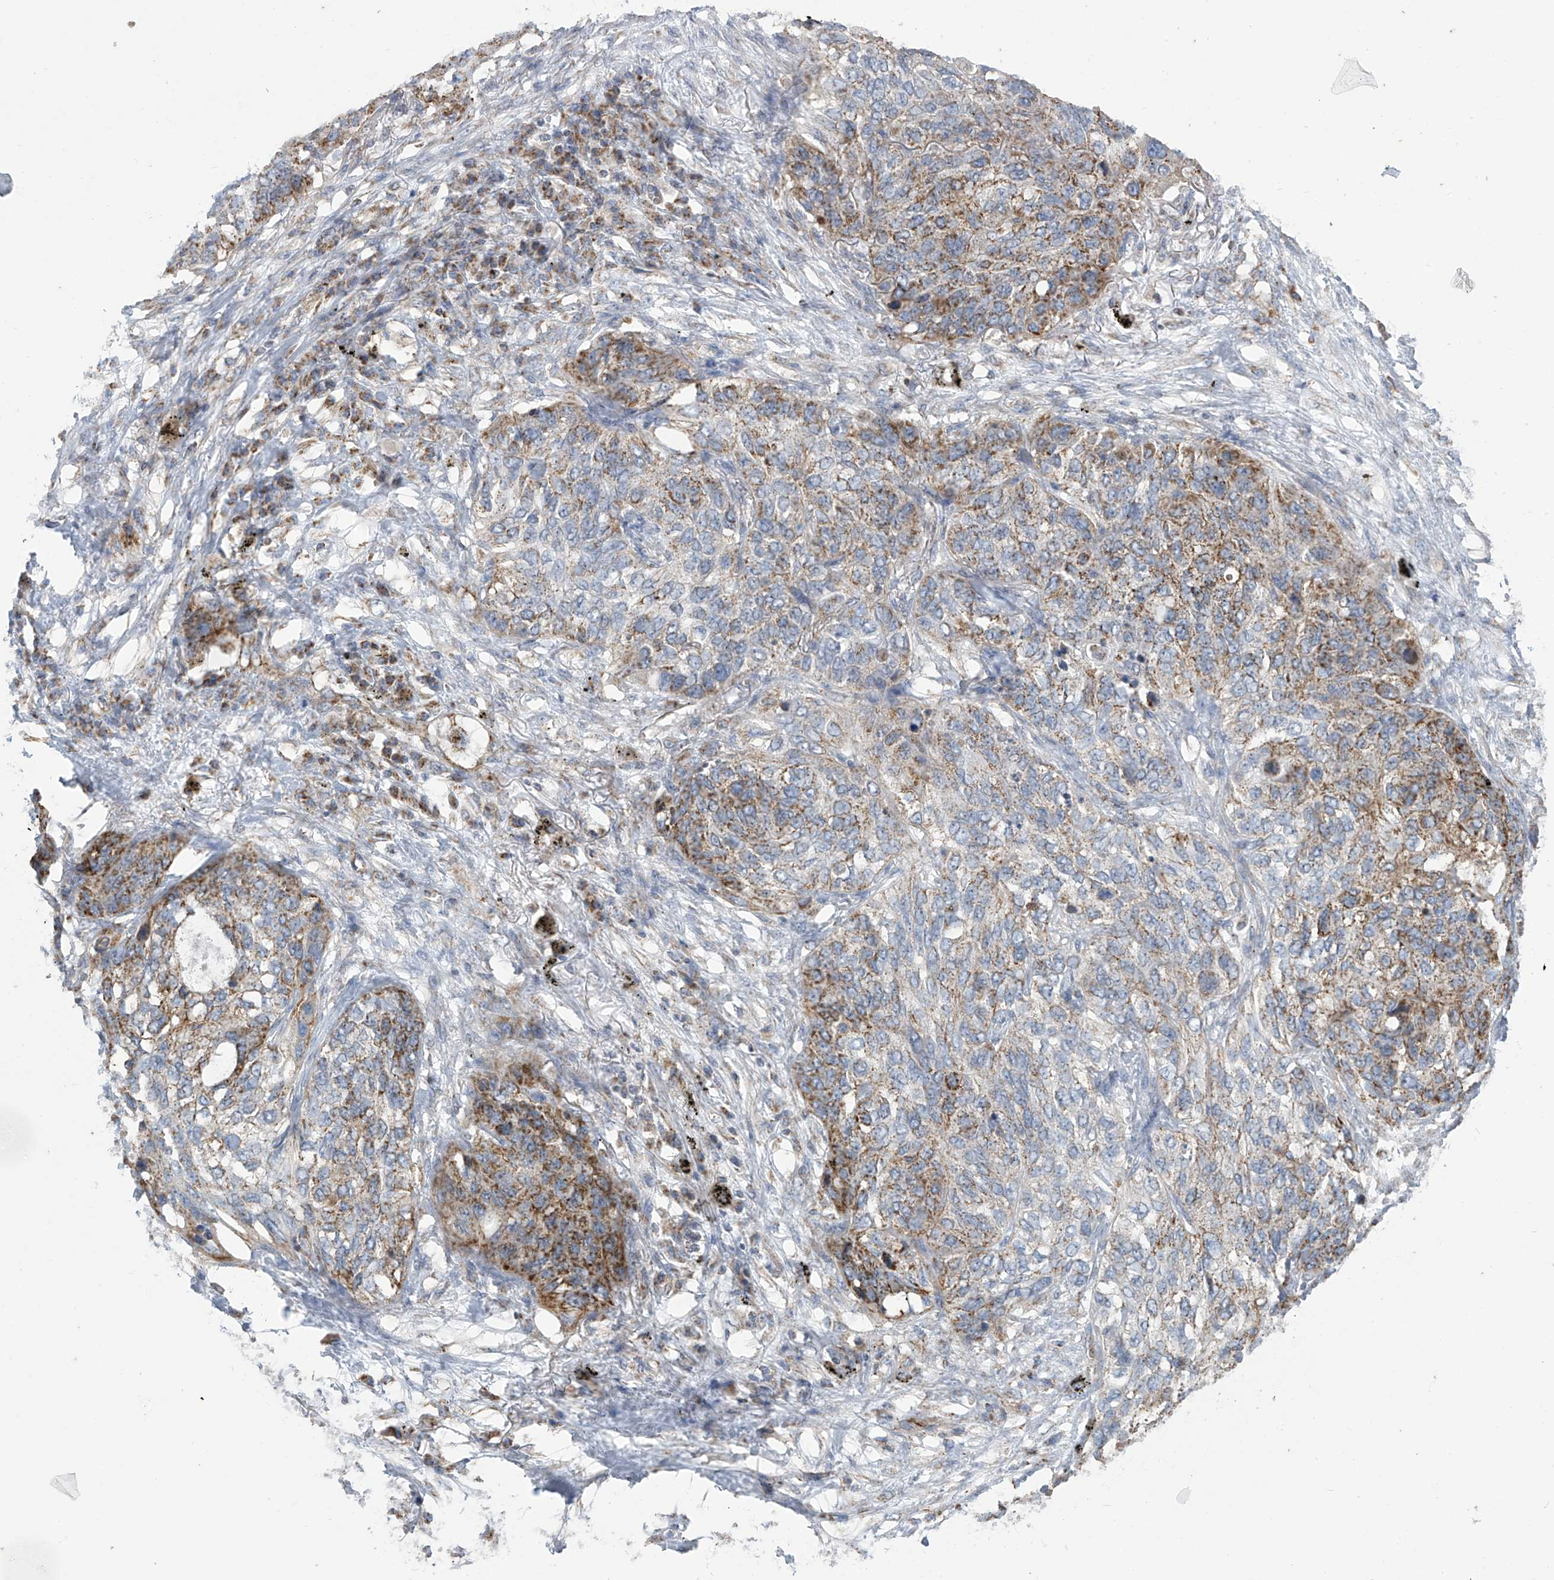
{"staining": {"intensity": "moderate", "quantity": "25%-75%", "location": "cytoplasmic/membranous"}, "tissue": "lung cancer", "cell_type": "Tumor cells", "image_type": "cancer", "snomed": [{"axis": "morphology", "description": "Squamous cell carcinoma, NOS"}, {"axis": "topography", "description": "Lung"}], "caption": "Immunohistochemical staining of human lung cancer exhibits moderate cytoplasmic/membranous protein positivity in approximately 25%-75% of tumor cells.", "gene": "PNPT1", "patient": {"sex": "female", "age": 63}}